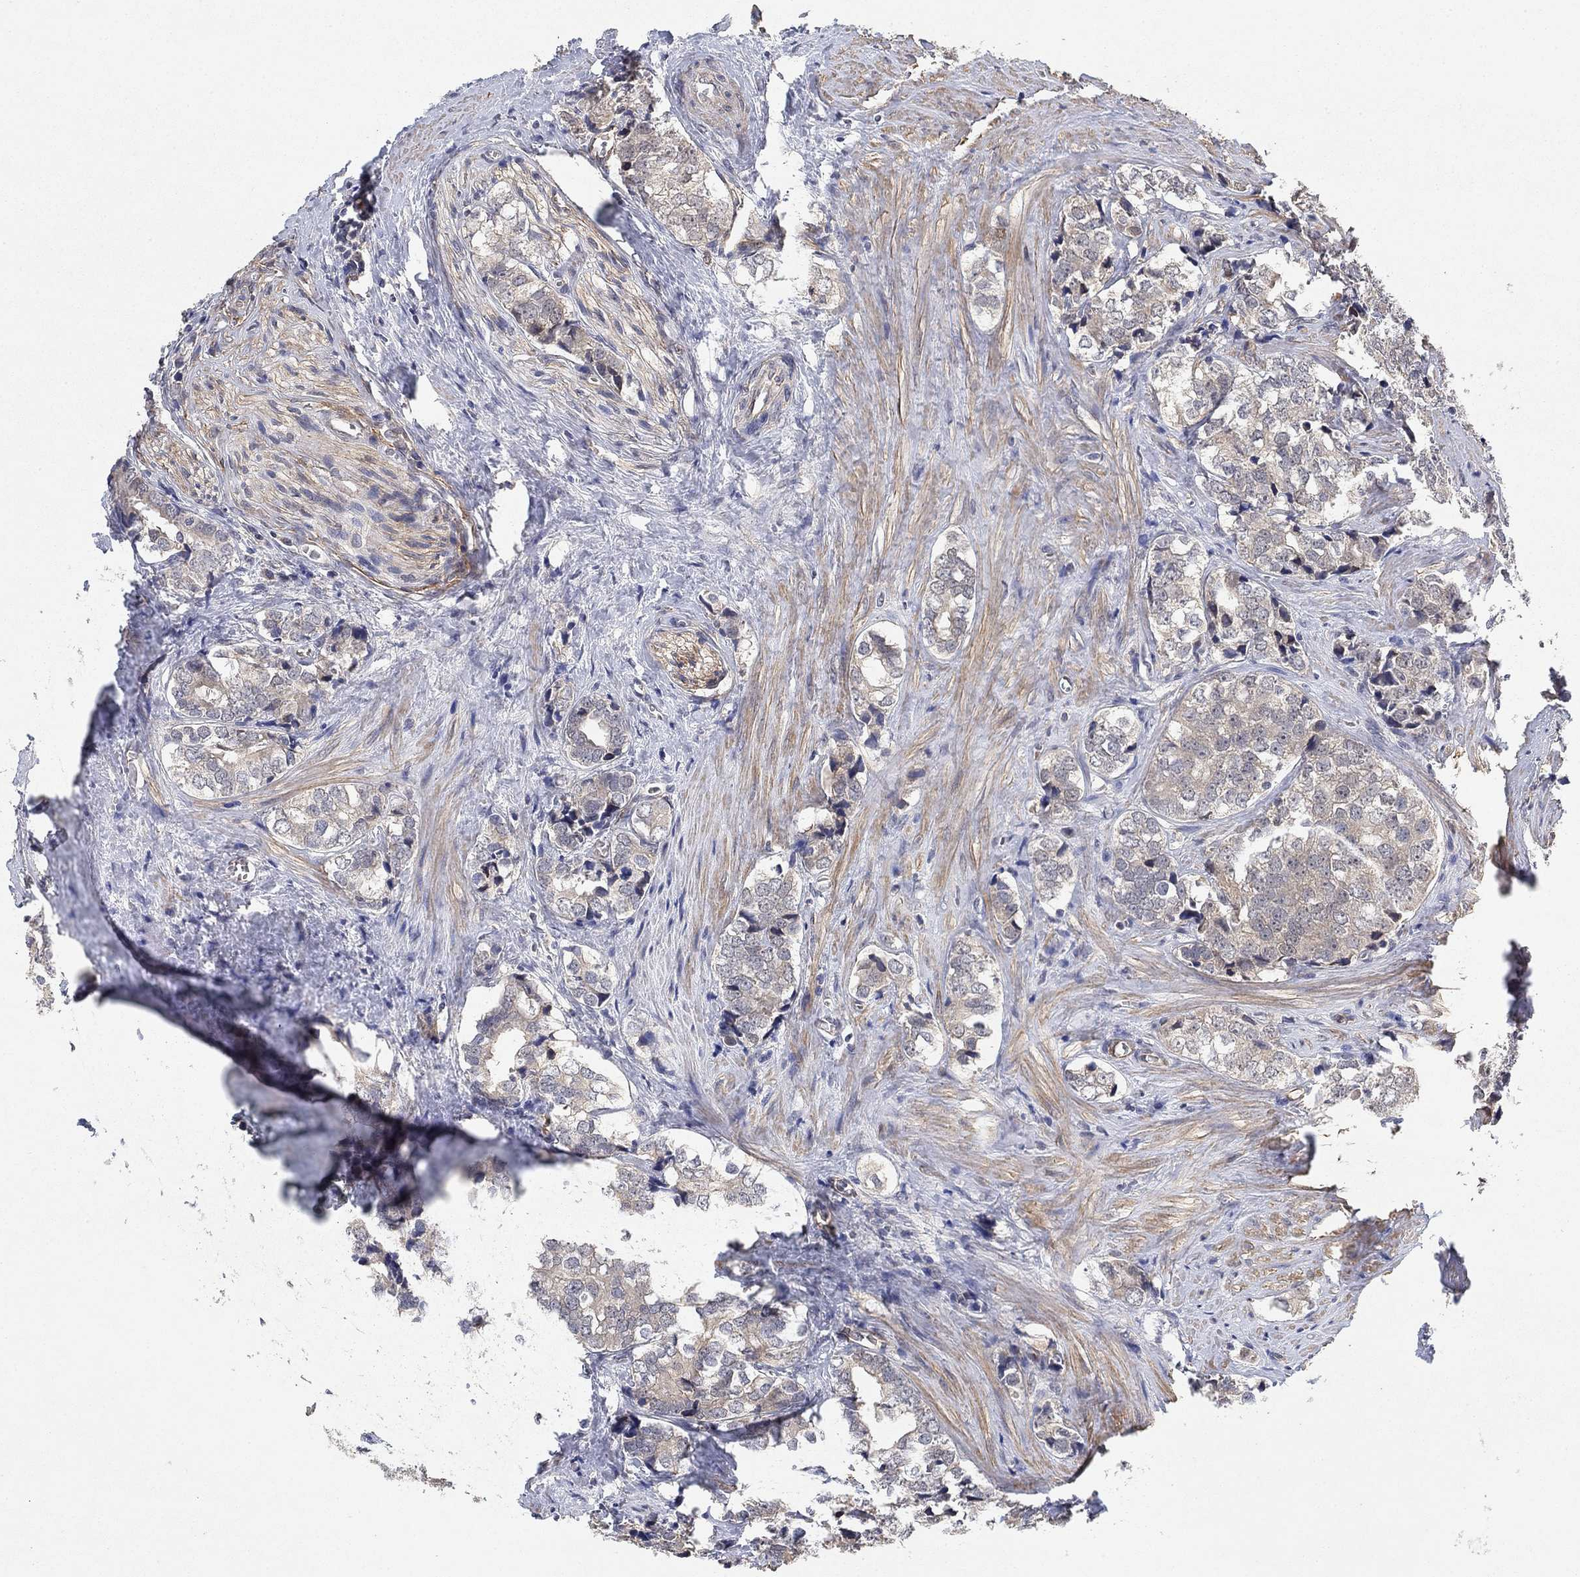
{"staining": {"intensity": "negative", "quantity": "none", "location": "none"}, "tissue": "prostate cancer", "cell_type": "Tumor cells", "image_type": "cancer", "snomed": [{"axis": "morphology", "description": "Adenocarcinoma, NOS"}, {"axis": "topography", "description": "Prostate and seminal vesicle, NOS"}], "caption": "Tumor cells show no significant expression in prostate cancer (adenocarcinoma). The staining was performed using DAB to visualize the protein expression in brown, while the nuclei were stained in blue with hematoxylin (Magnification: 20x).", "gene": "MCUR1", "patient": {"sex": "male", "age": 63}}